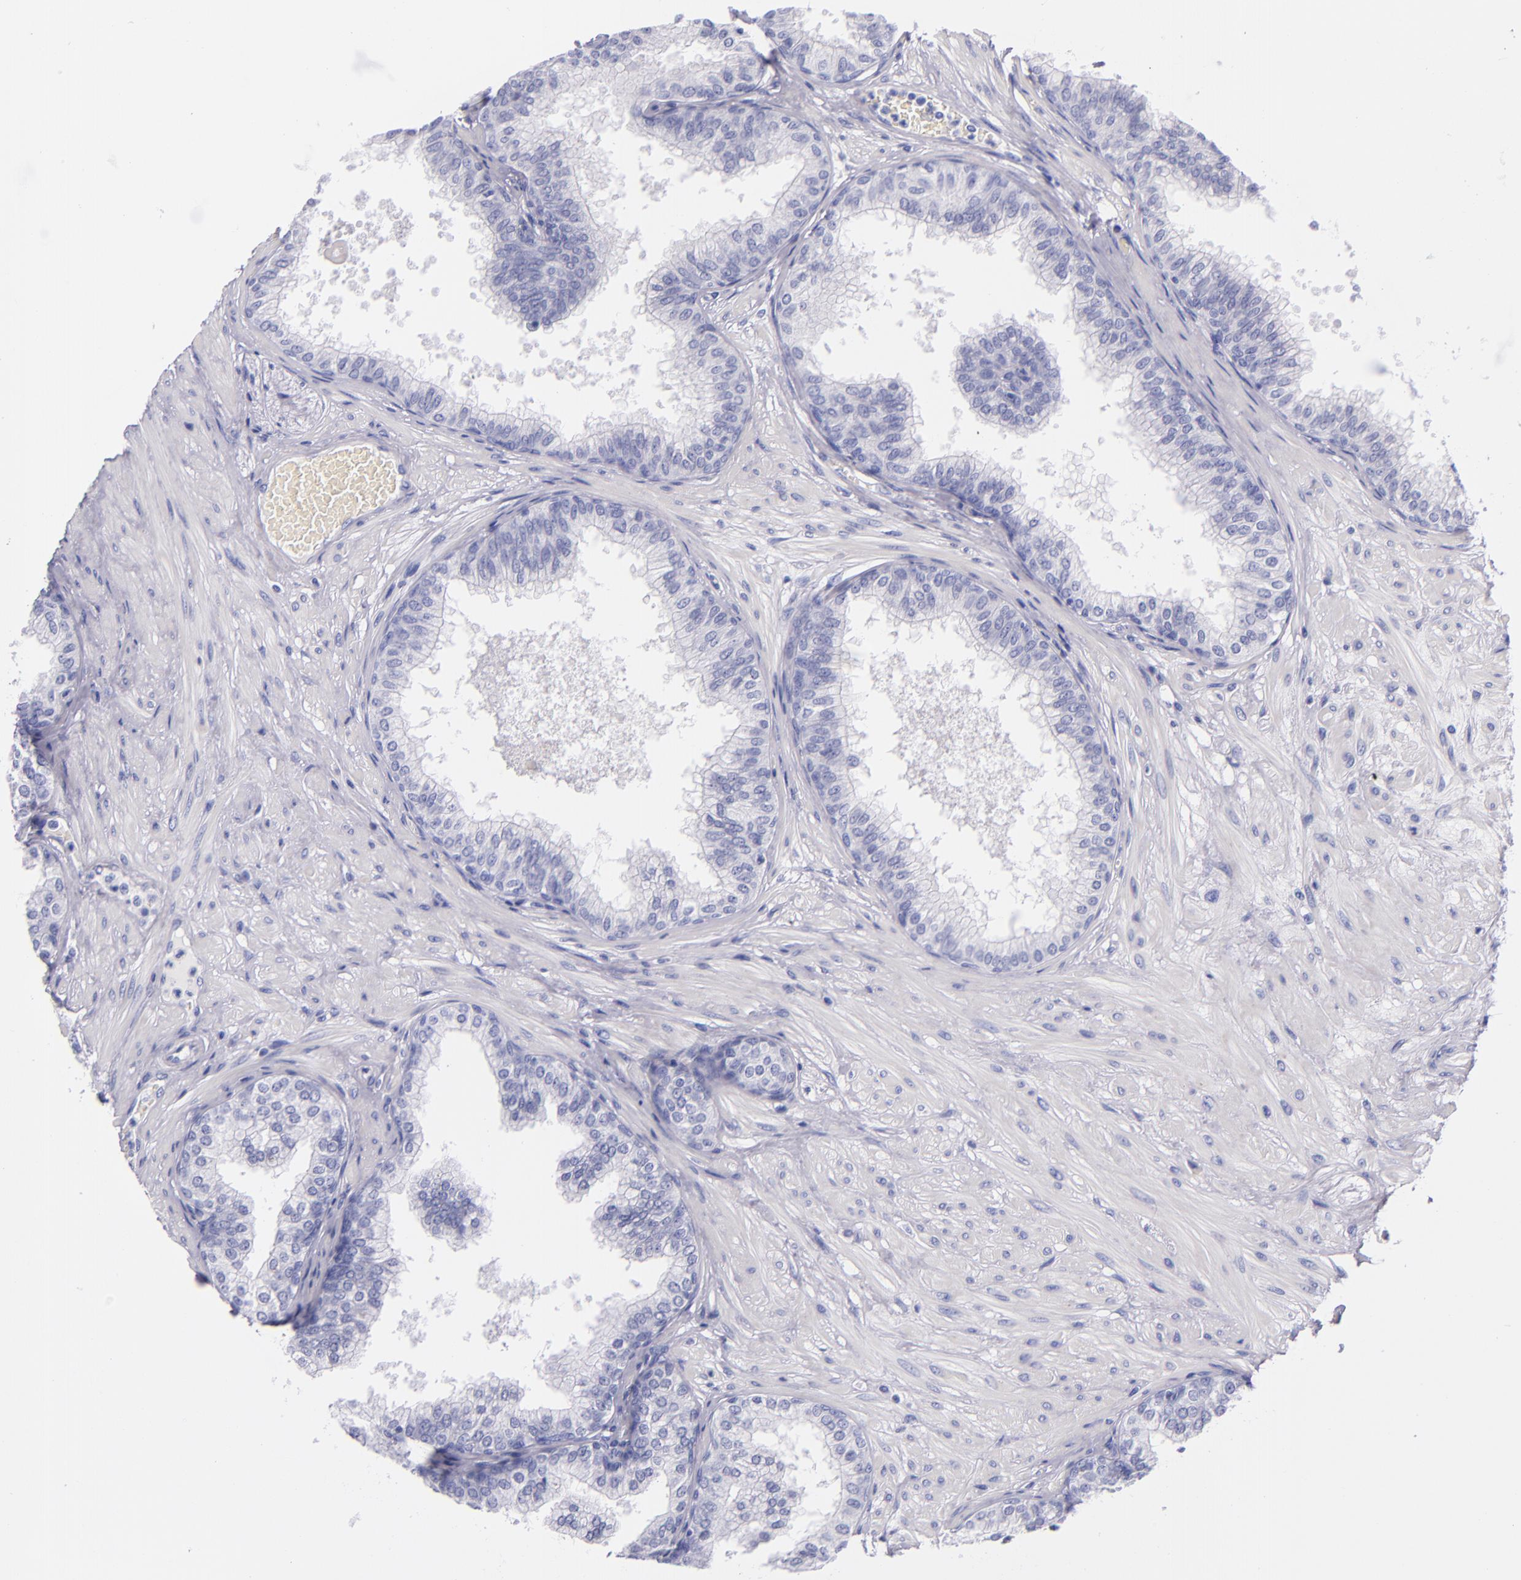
{"staining": {"intensity": "negative", "quantity": "none", "location": "none"}, "tissue": "prostate", "cell_type": "Glandular cells", "image_type": "normal", "snomed": [{"axis": "morphology", "description": "Normal tissue, NOS"}, {"axis": "topography", "description": "Prostate"}], "caption": "Prostate stained for a protein using immunohistochemistry (IHC) exhibits no positivity glandular cells.", "gene": "LAG3", "patient": {"sex": "male", "age": 60}}